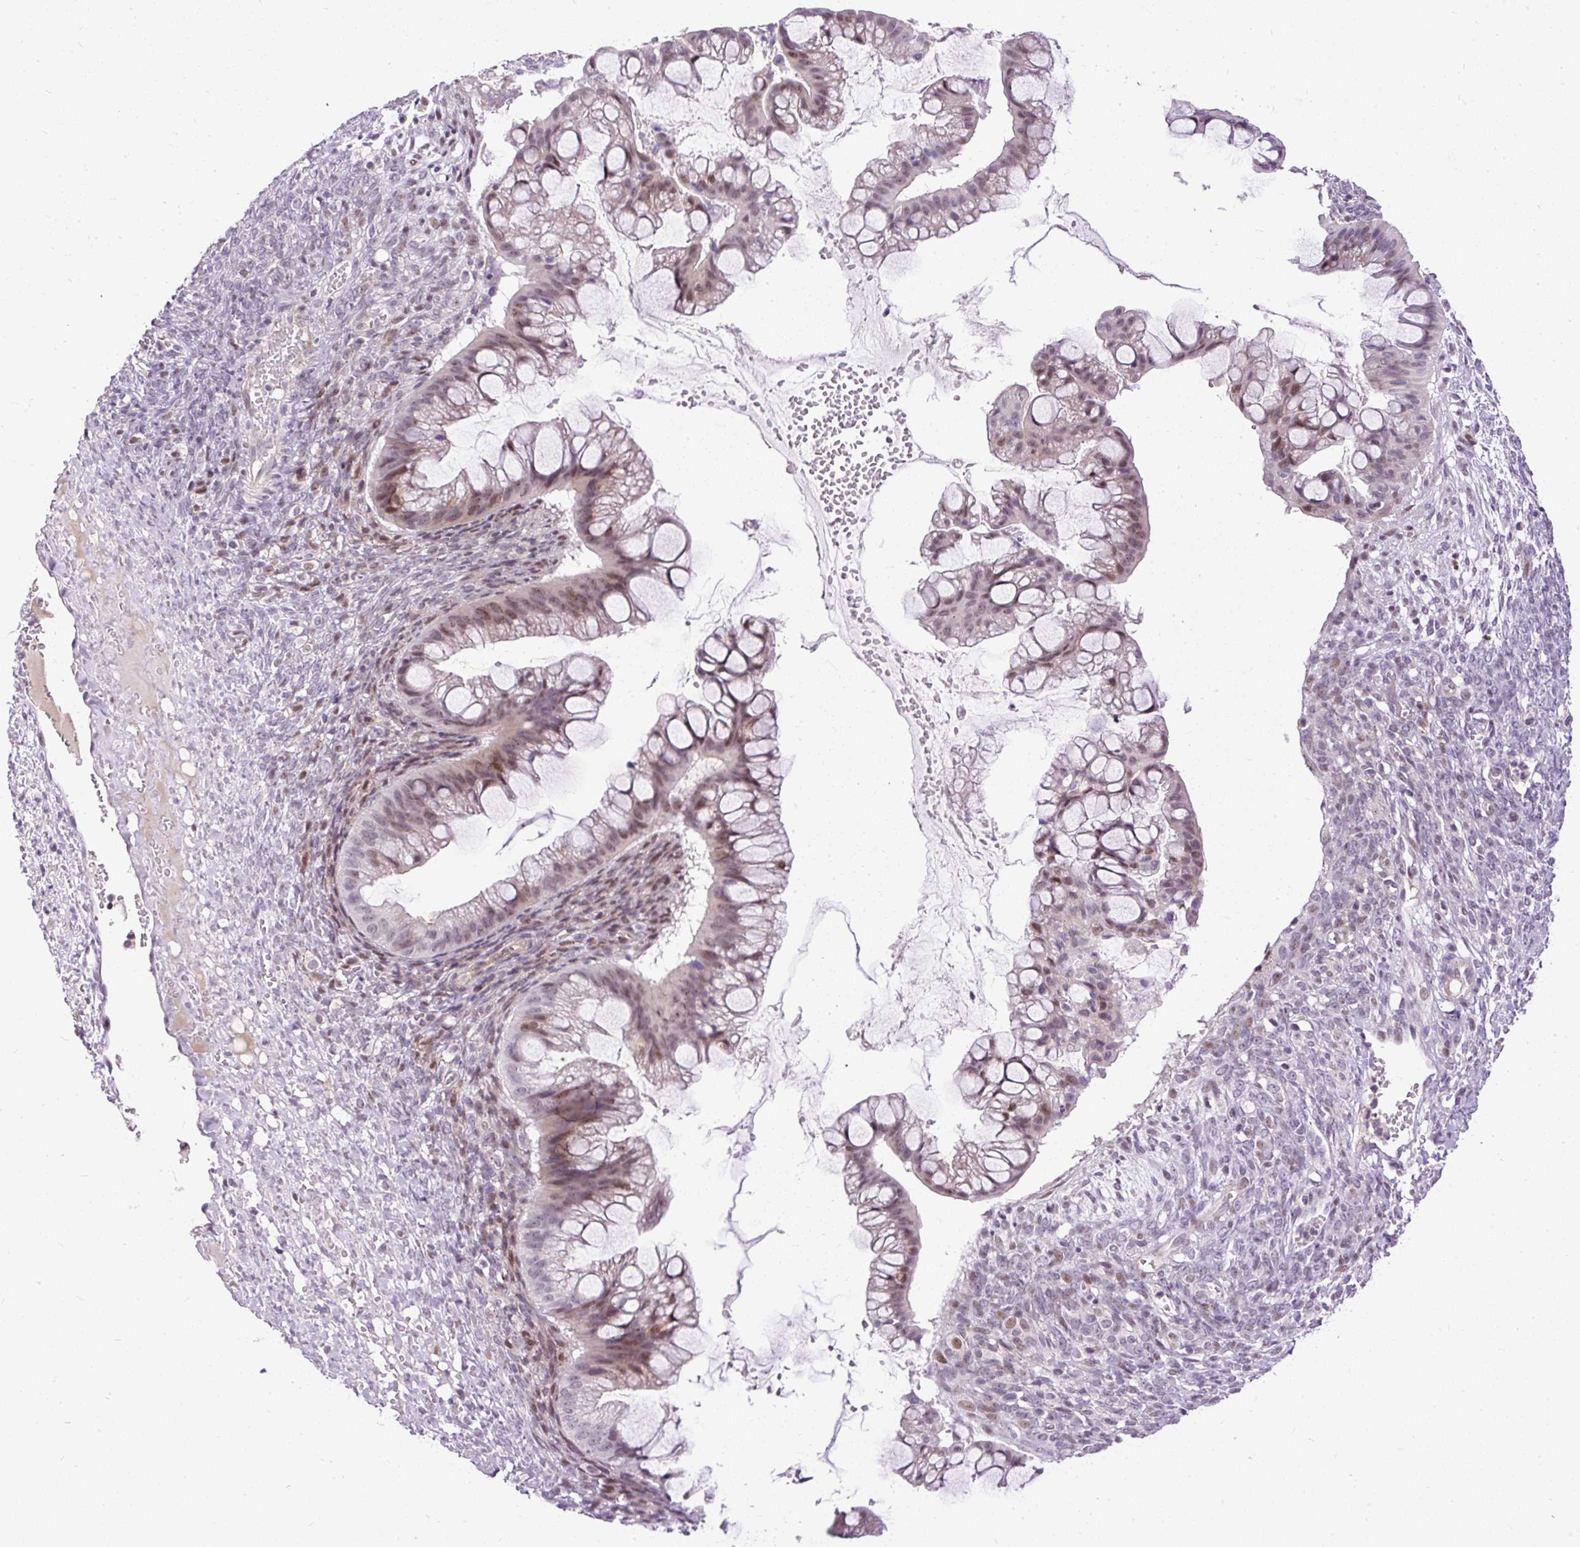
{"staining": {"intensity": "moderate", "quantity": "25%-75%", "location": "nuclear"}, "tissue": "ovarian cancer", "cell_type": "Tumor cells", "image_type": "cancer", "snomed": [{"axis": "morphology", "description": "Cystadenocarcinoma, mucinous, NOS"}, {"axis": "topography", "description": "Ovary"}], "caption": "IHC (DAB) staining of human ovarian cancer (mucinous cystadenocarcinoma) shows moderate nuclear protein expression in approximately 25%-75% of tumor cells. (DAB = brown stain, brightfield microscopy at high magnification).", "gene": "ARHGEF18", "patient": {"sex": "female", "age": 73}}